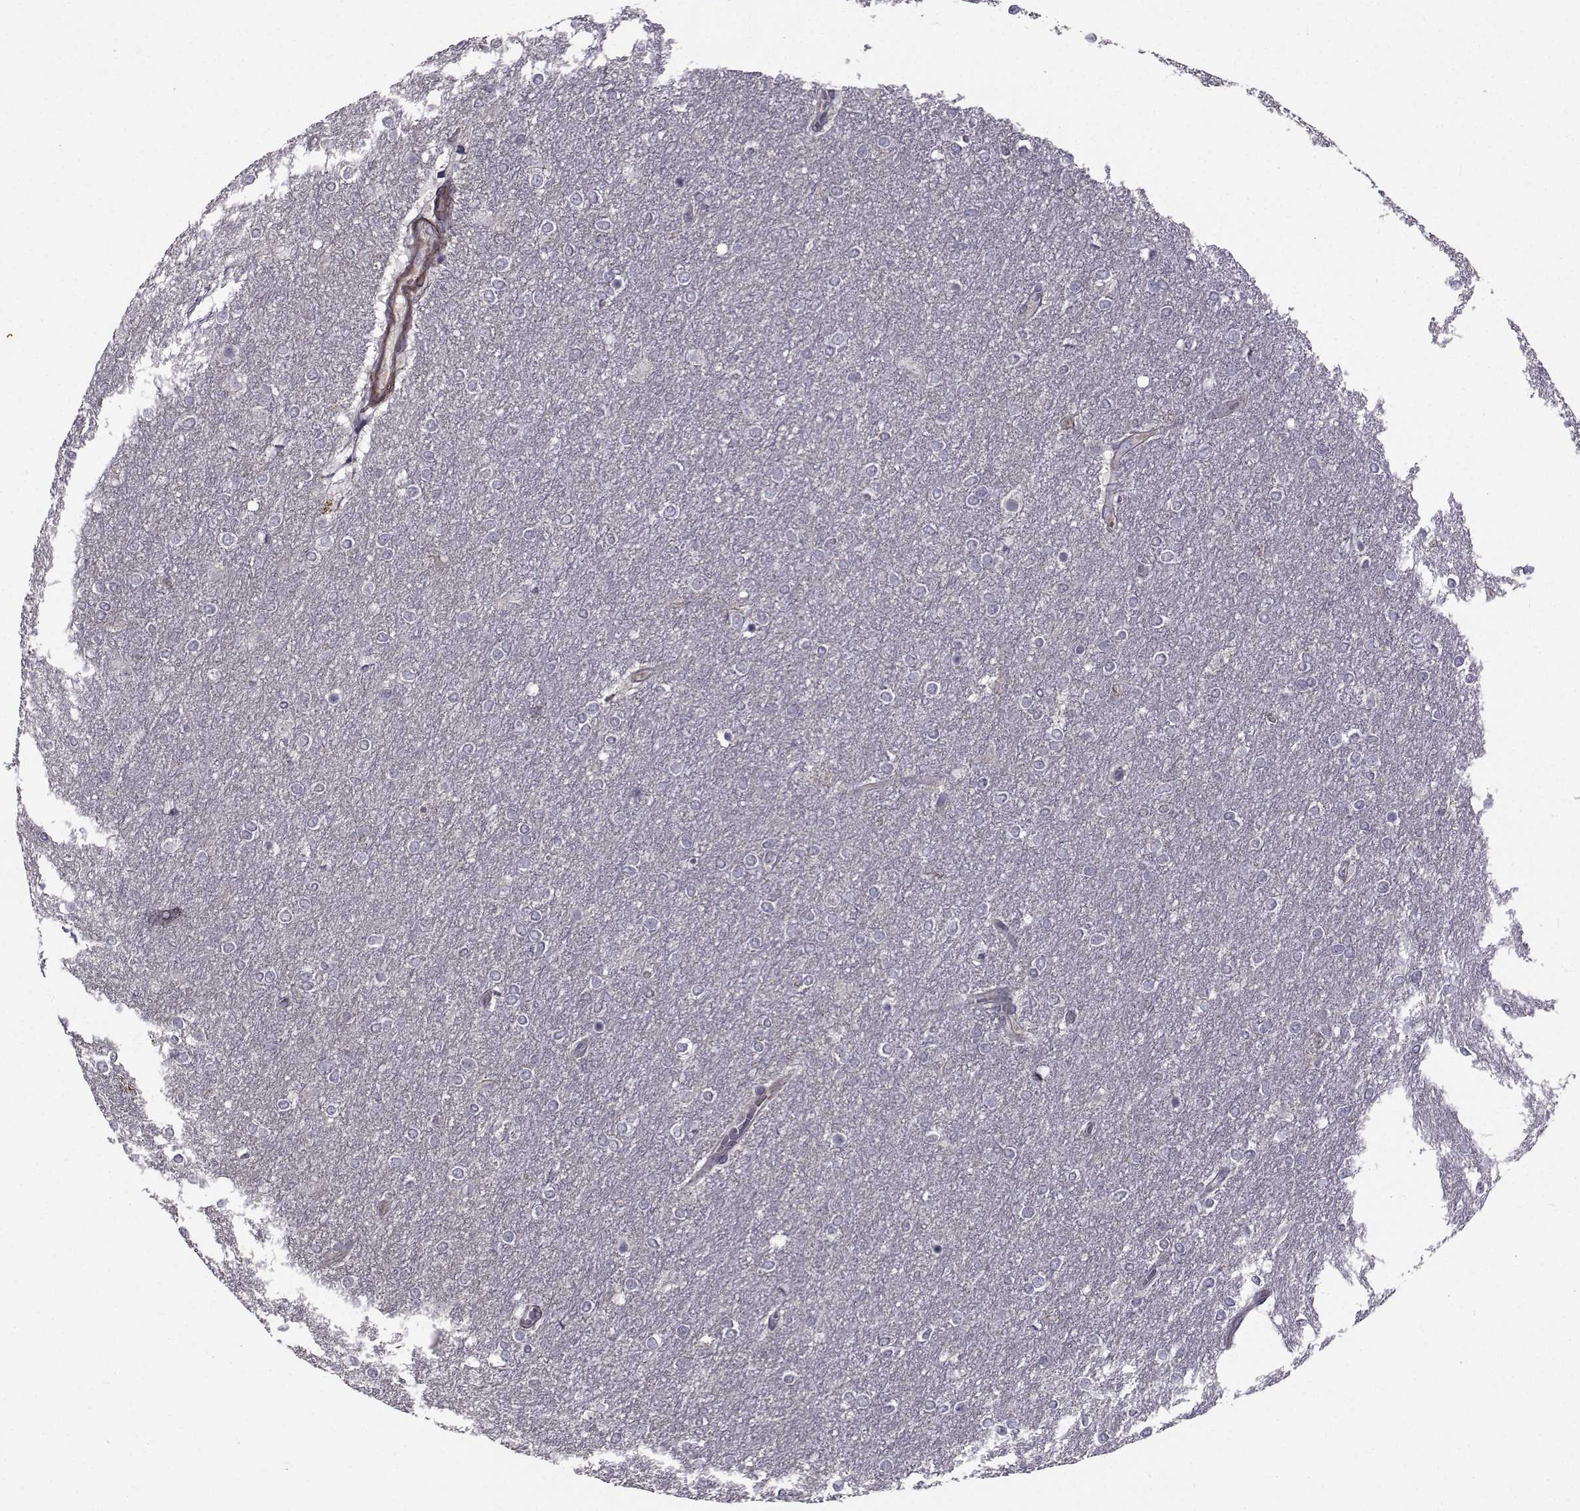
{"staining": {"intensity": "negative", "quantity": "none", "location": "none"}, "tissue": "glioma", "cell_type": "Tumor cells", "image_type": "cancer", "snomed": [{"axis": "morphology", "description": "Glioma, malignant, High grade"}, {"axis": "topography", "description": "Brain"}], "caption": "The IHC histopathology image has no significant positivity in tumor cells of malignant glioma (high-grade) tissue.", "gene": "FDXR", "patient": {"sex": "female", "age": 61}}